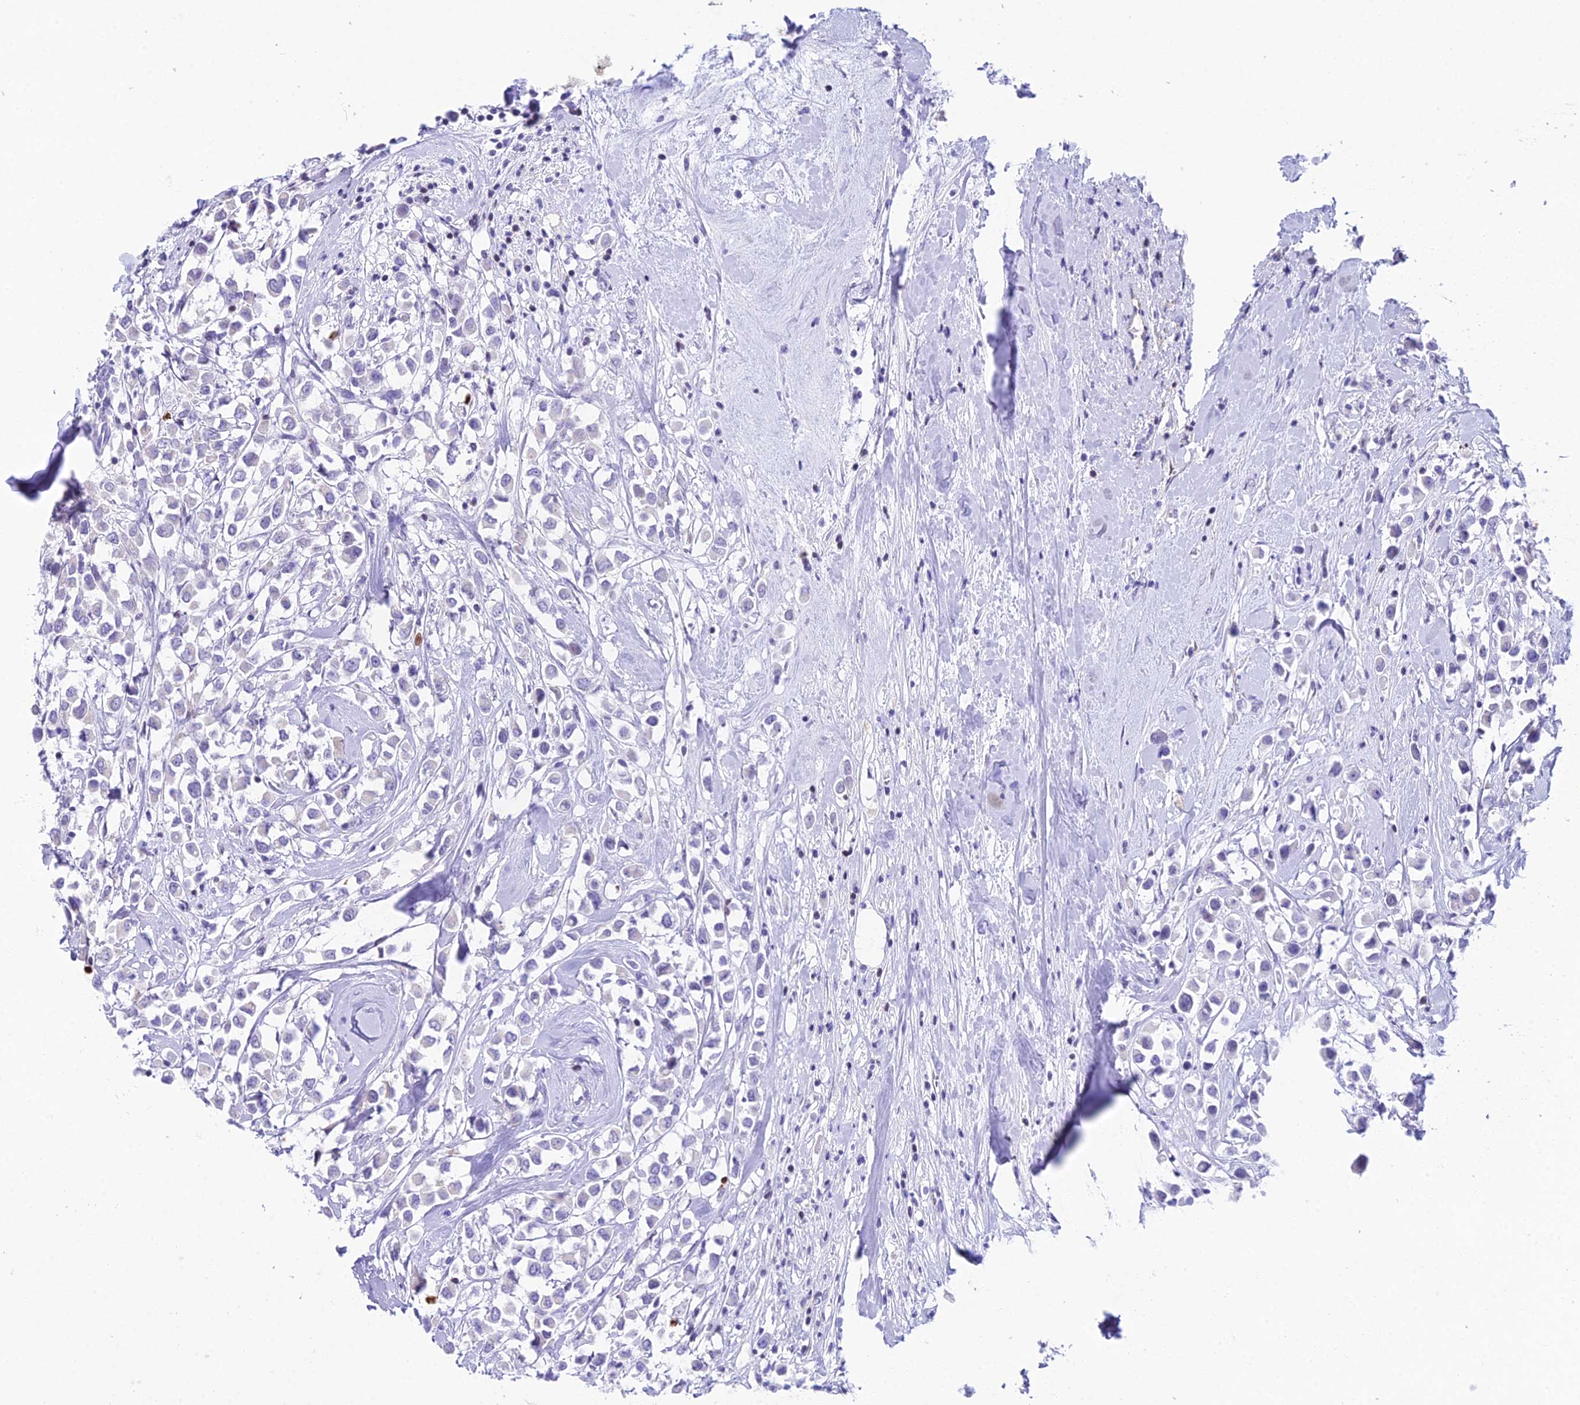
{"staining": {"intensity": "negative", "quantity": "none", "location": "none"}, "tissue": "breast cancer", "cell_type": "Tumor cells", "image_type": "cancer", "snomed": [{"axis": "morphology", "description": "Duct carcinoma"}, {"axis": "topography", "description": "Breast"}], "caption": "IHC photomicrograph of human breast infiltrating ductal carcinoma stained for a protein (brown), which reveals no expression in tumor cells.", "gene": "CC2D2A", "patient": {"sex": "female", "age": 87}}